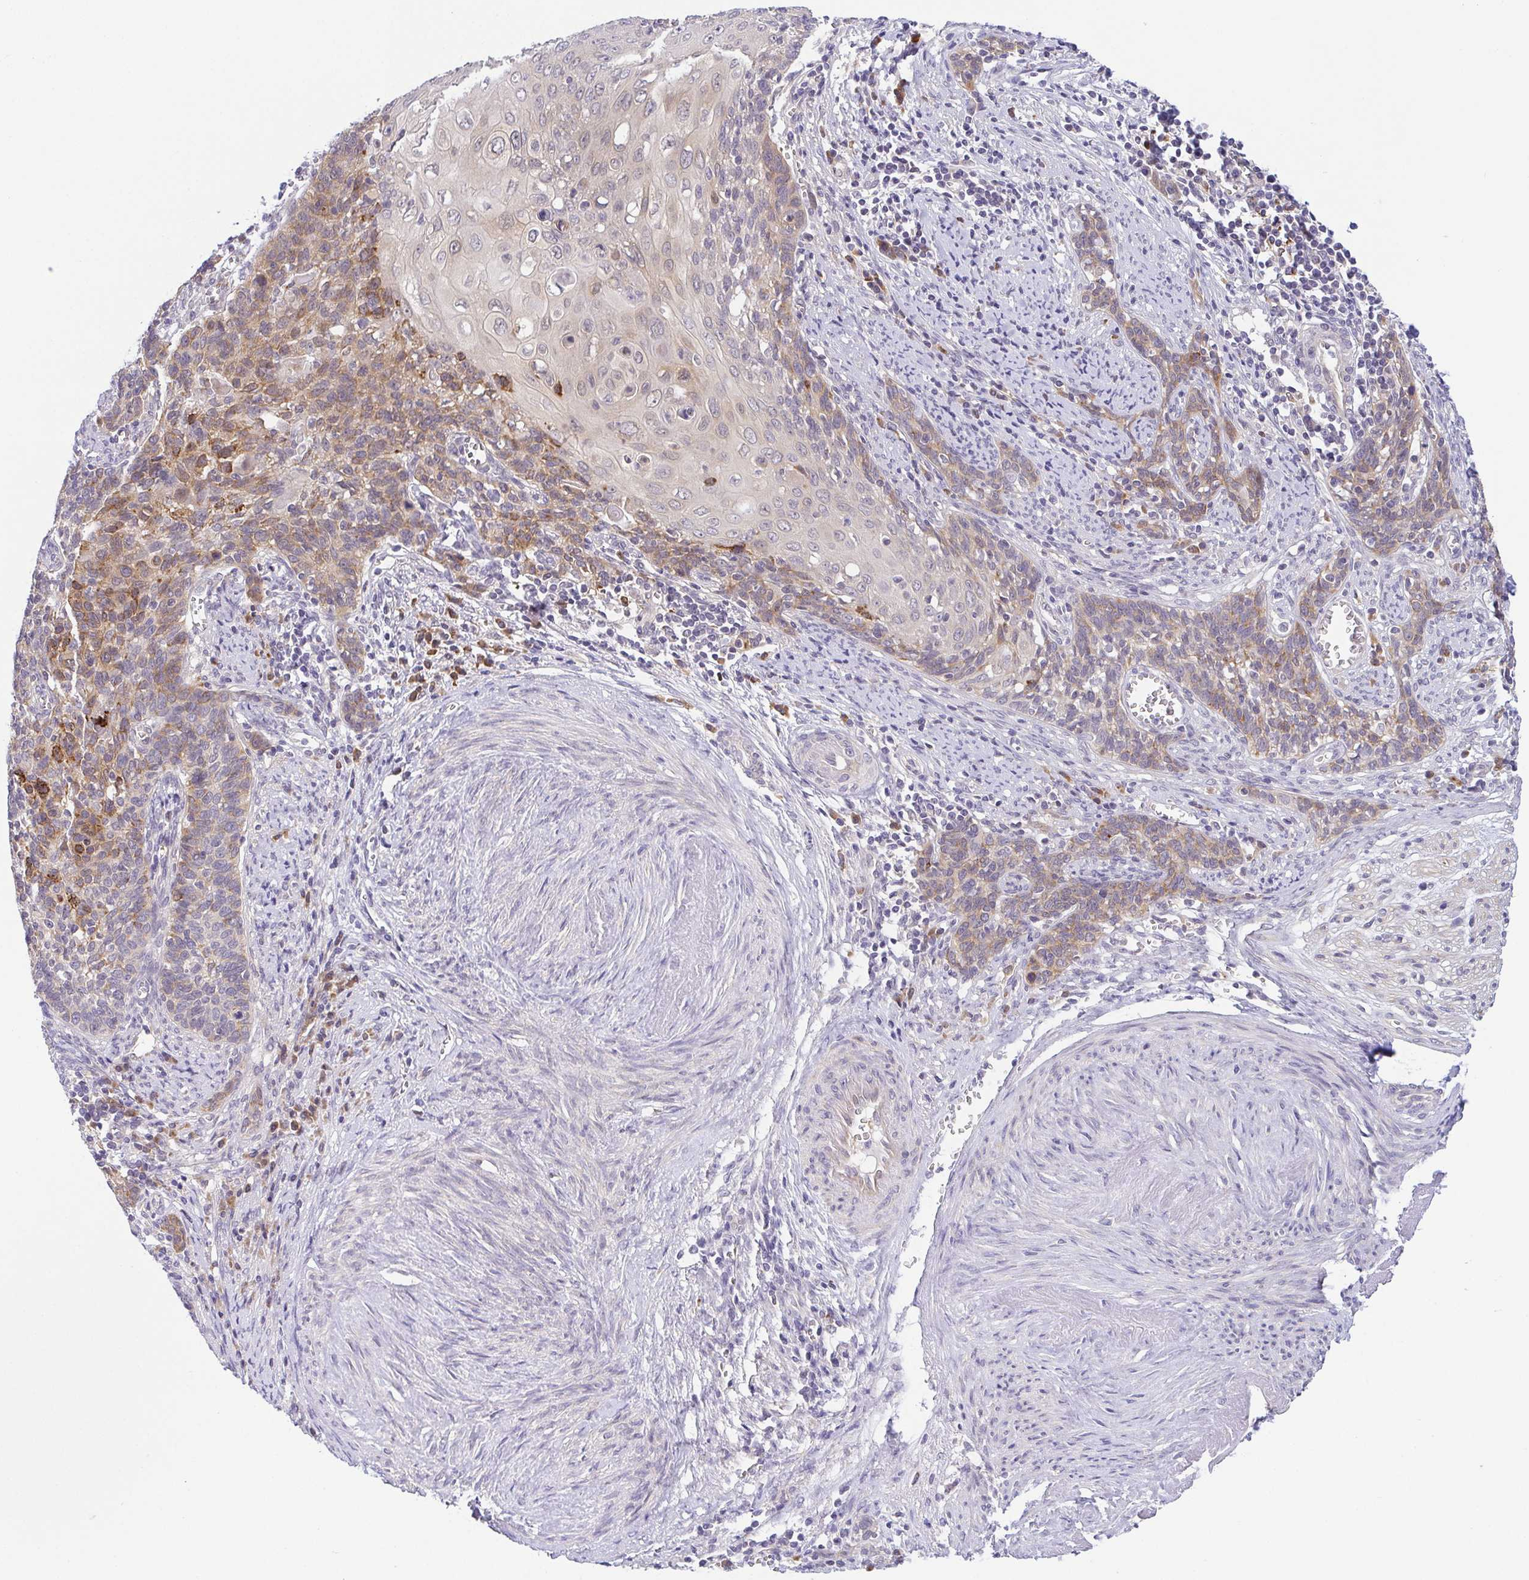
{"staining": {"intensity": "moderate", "quantity": "25%-75%", "location": "cytoplasmic/membranous"}, "tissue": "cervical cancer", "cell_type": "Tumor cells", "image_type": "cancer", "snomed": [{"axis": "morphology", "description": "Squamous cell carcinoma, NOS"}, {"axis": "topography", "description": "Cervix"}], "caption": "Cervical squamous cell carcinoma was stained to show a protein in brown. There is medium levels of moderate cytoplasmic/membranous positivity in approximately 25%-75% of tumor cells. The staining is performed using DAB (3,3'-diaminobenzidine) brown chromogen to label protein expression. The nuclei are counter-stained blue using hematoxylin.", "gene": "BCL2L1", "patient": {"sex": "female", "age": 39}}